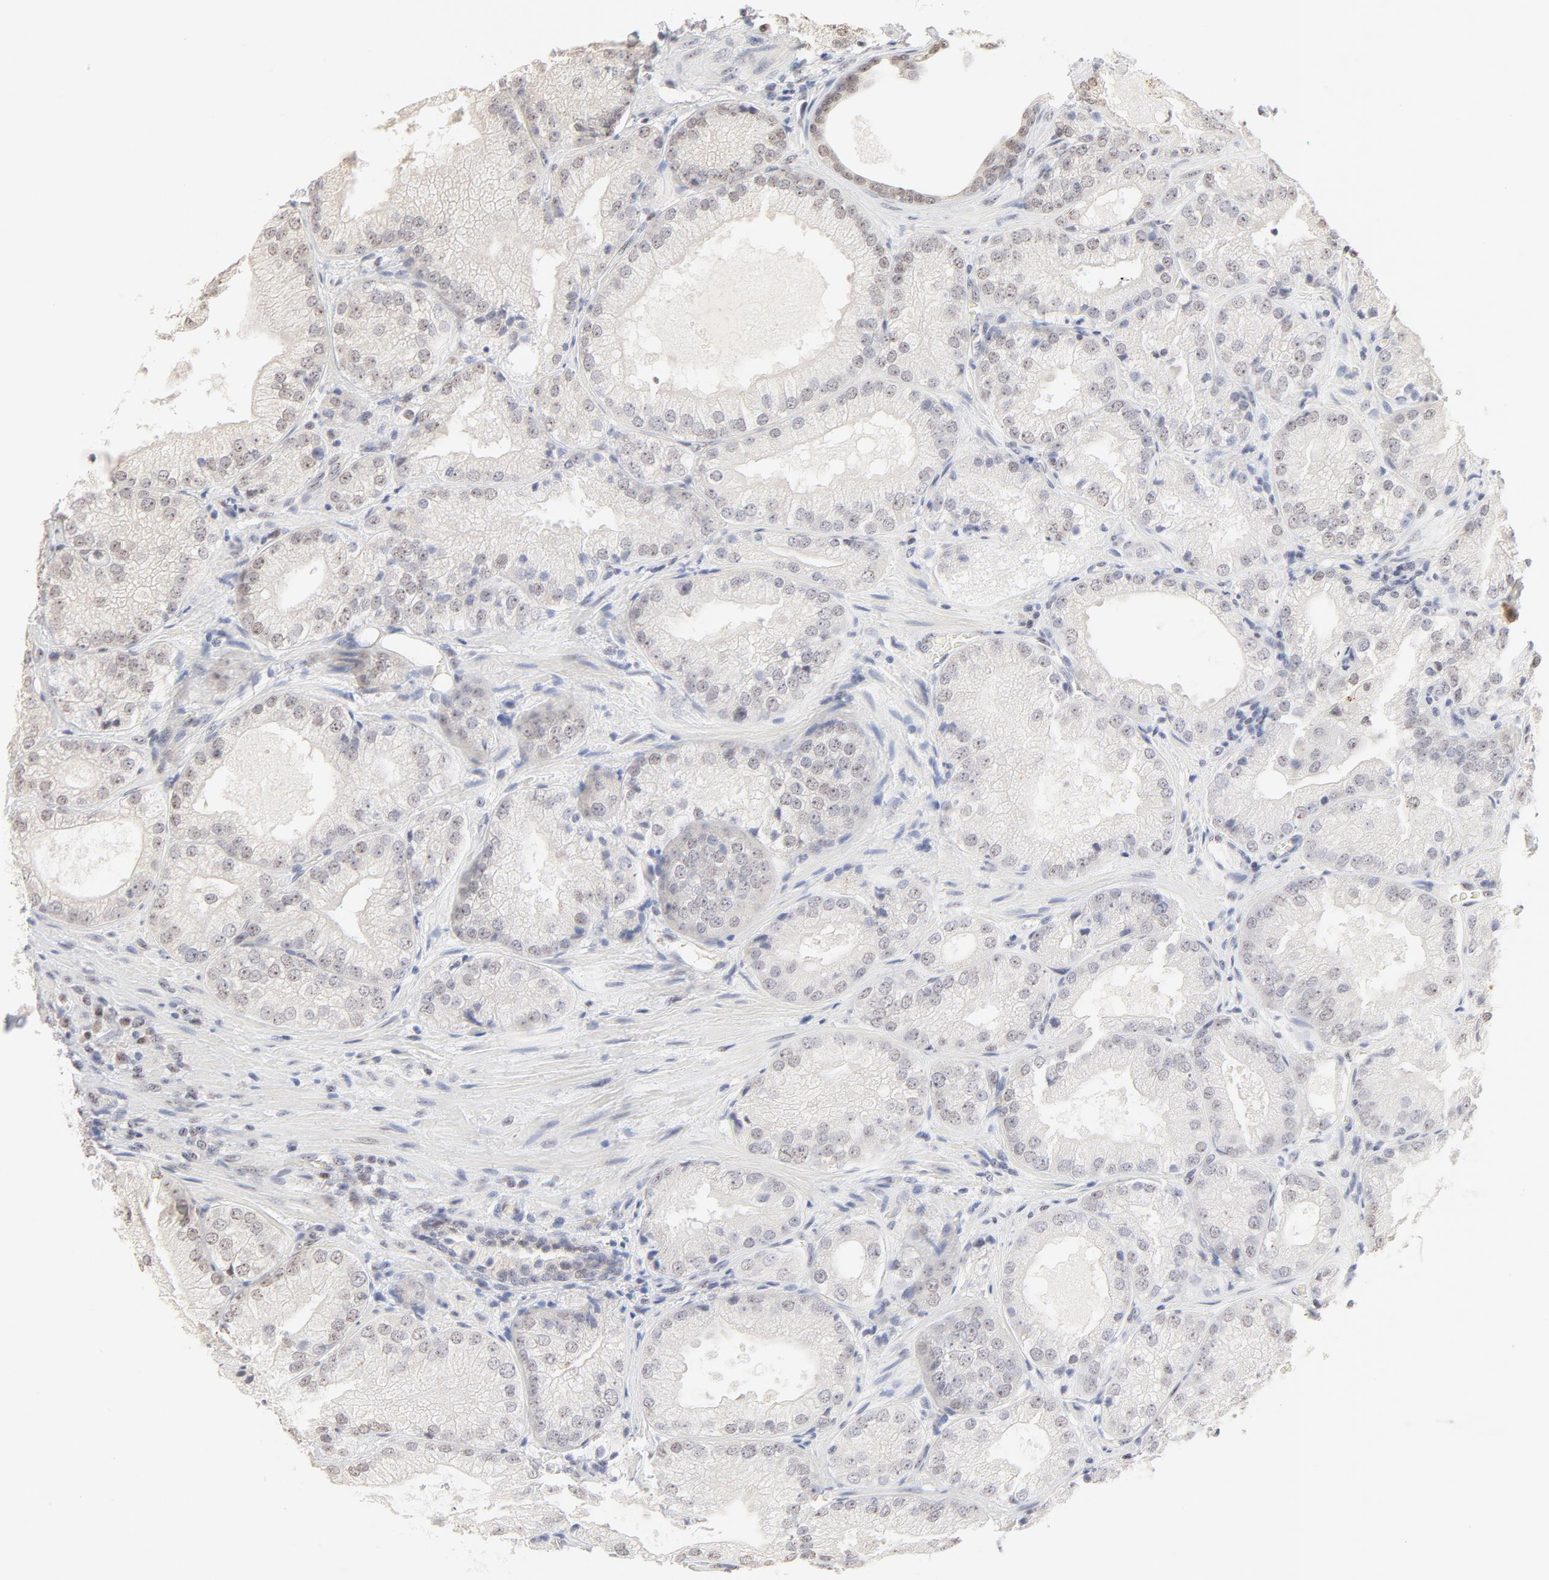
{"staining": {"intensity": "weak", "quantity": "<25%", "location": "nuclear"}, "tissue": "prostate cancer", "cell_type": "Tumor cells", "image_type": "cancer", "snomed": [{"axis": "morphology", "description": "Adenocarcinoma, Low grade"}, {"axis": "topography", "description": "Prostate"}], "caption": "This histopathology image is of low-grade adenocarcinoma (prostate) stained with IHC to label a protein in brown with the nuclei are counter-stained blue. There is no positivity in tumor cells.", "gene": "NFIL3", "patient": {"sex": "male", "age": 60}}